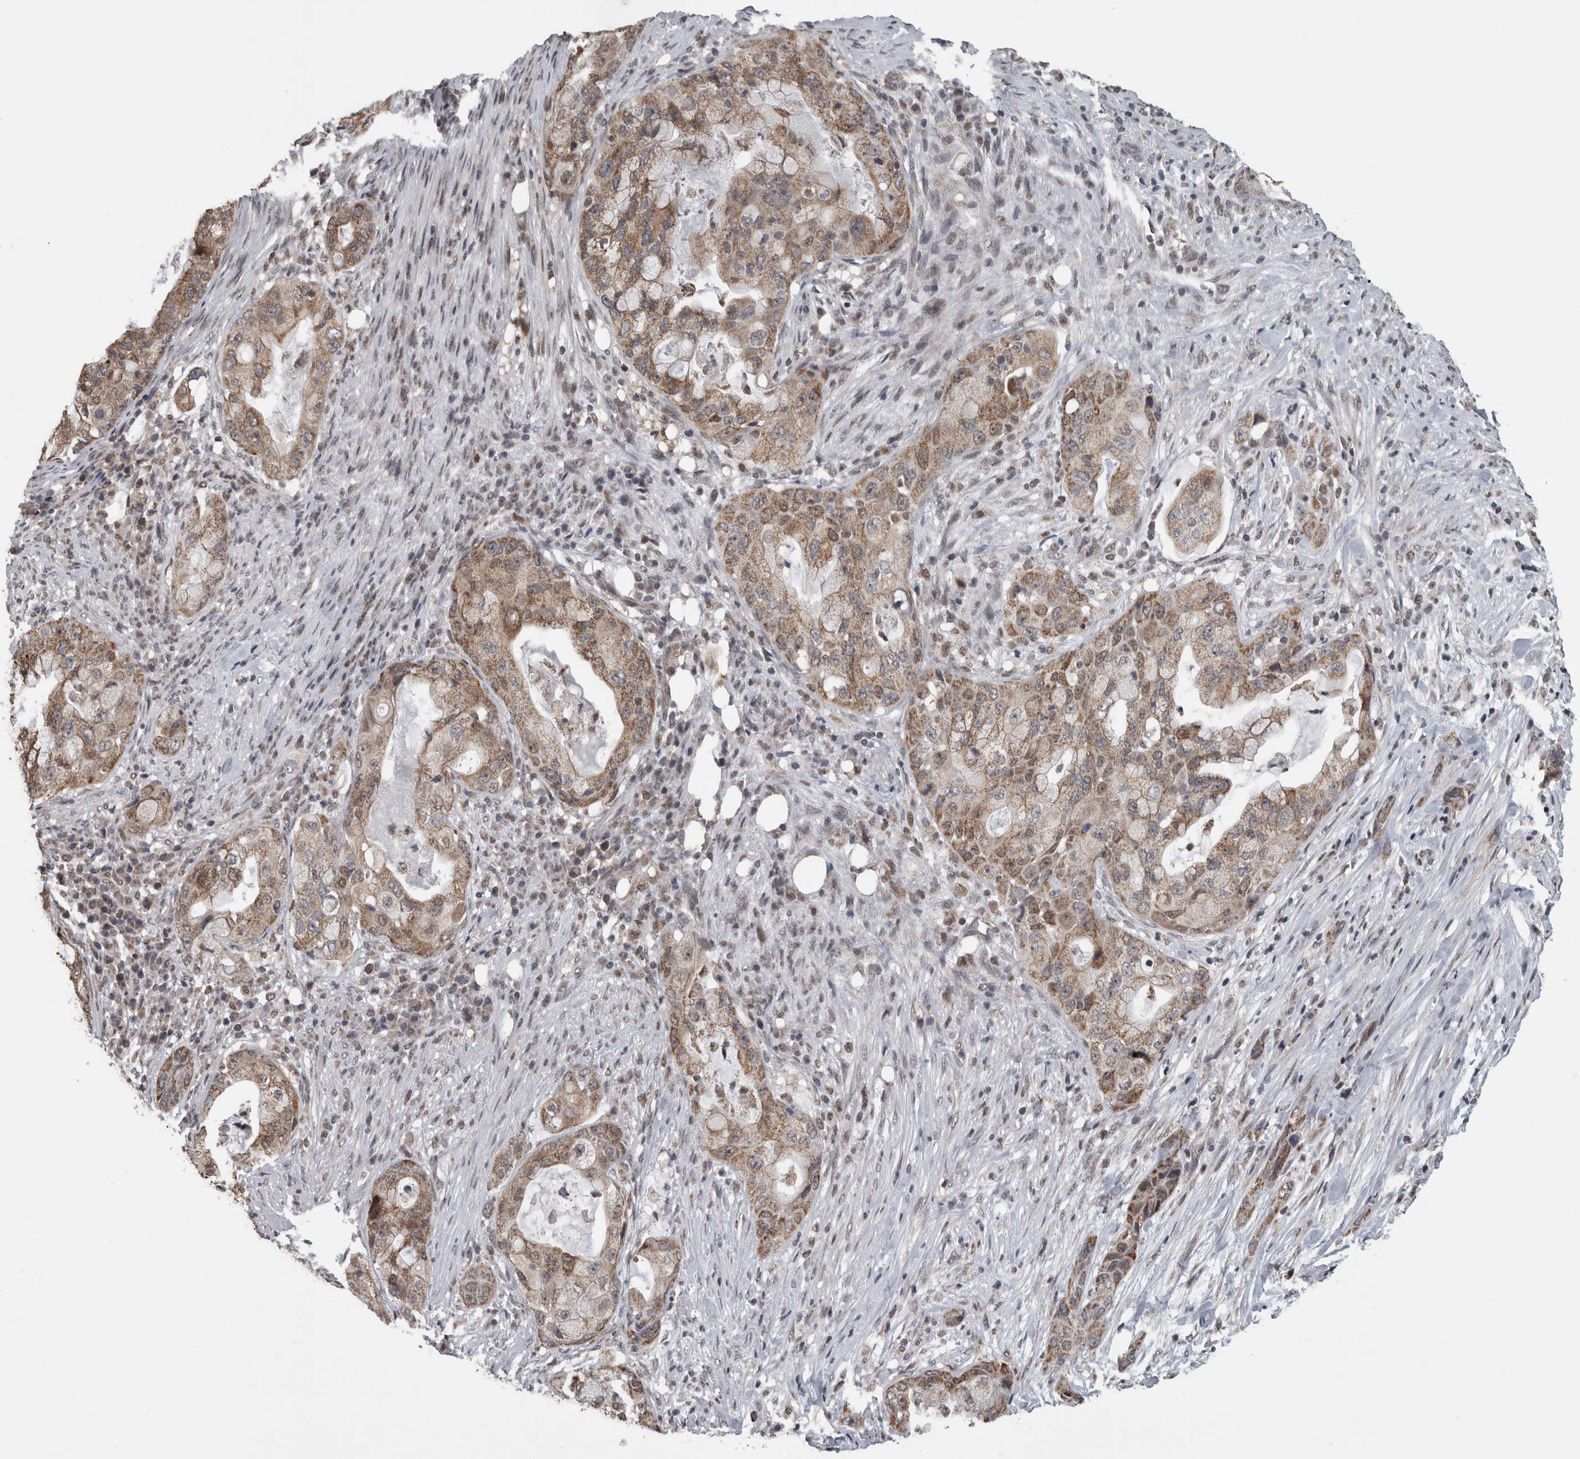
{"staining": {"intensity": "weak", "quantity": ">75%", "location": "cytoplasmic/membranous"}, "tissue": "pancreatic cancer", "cell_type": "Tumor cells", "image_type": "cancer", "snomed": [{"axis": "morphology", "description": "Adenocarcinoma, NOS"}, {"axis": "topography", "description": "Pancreas"}], "caption": "Pancreatic cancer stained with a protein marker exhibits weak staining in tumor cells.", "gene": "OR2K2", "patient": {"sex": "male", "age": 53}}